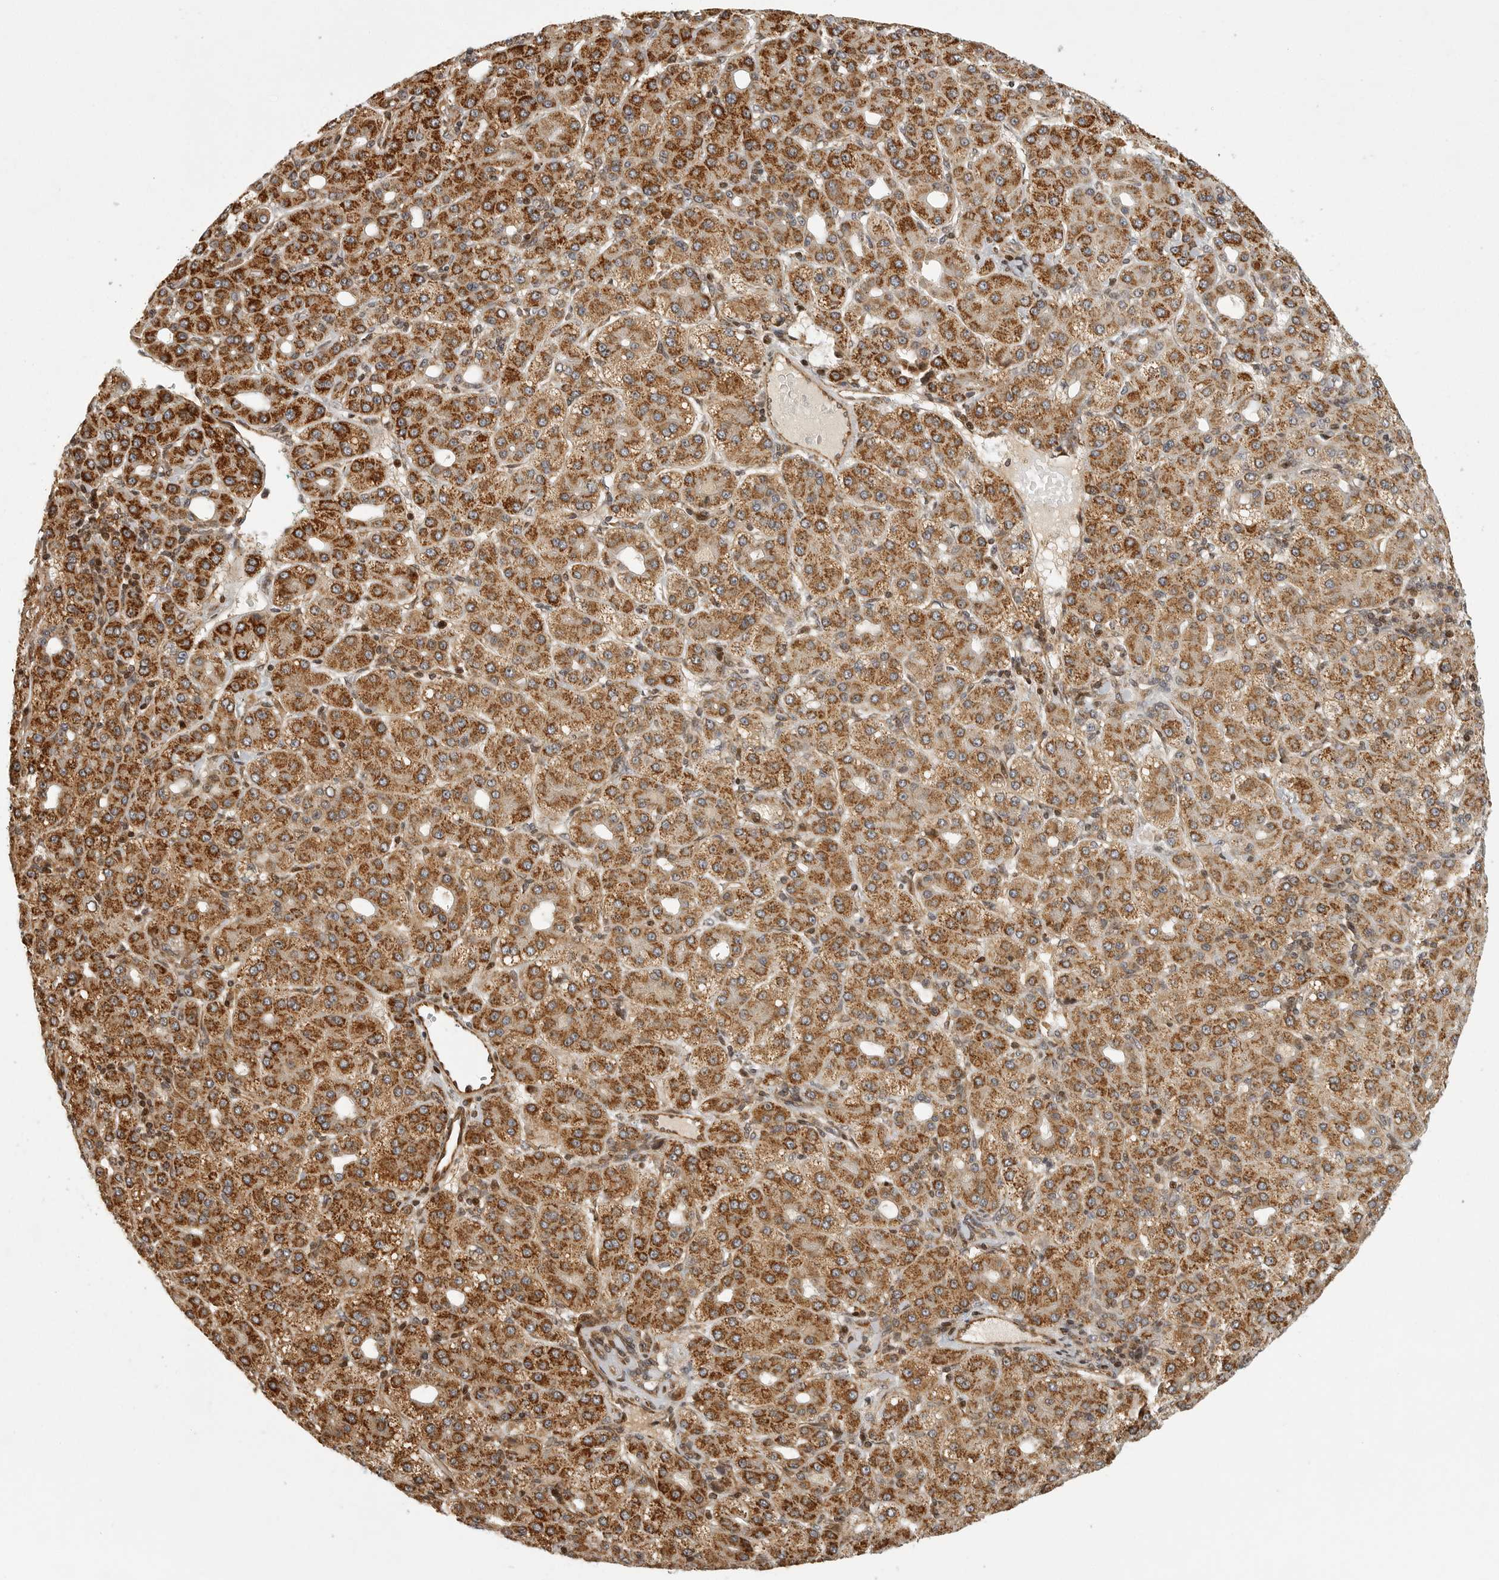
{"staining": {"intensity": "strong", "quantity": ">75%", "location": "cytoplasmic/membranous"}, "tissue": "liver cancer", "cell_type": "Tumor cells", "image_type": "cancer", "snomed": [{"axis": "morphology", "description": "Carcinoma, Hepatocellular, NOS"}, {"axis": "topography", "description": "Liver"}], "caption": "This is an image of immunohistochemistry (IHC) staining of liver cancer, which shows strong positivity in the cytoplasmic/membranous of tumor cells.", "gene": "NARS2", "patient": {"sex": "male", "age": 65}}